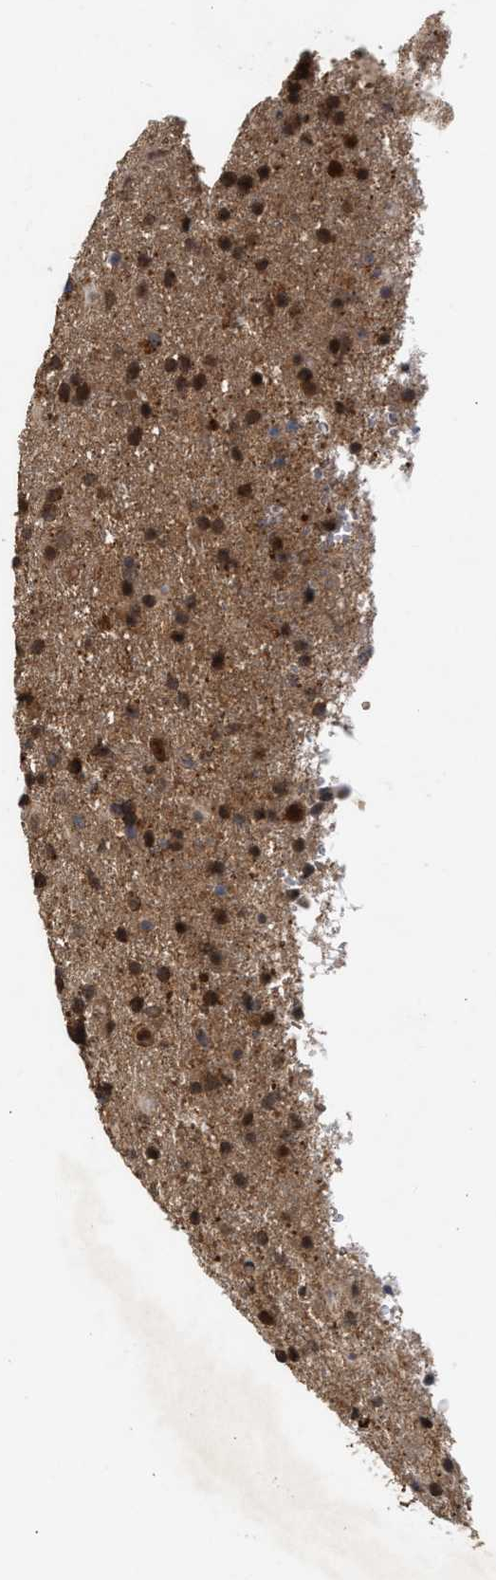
{"staining": {"intensity": "strong", "quantity": ">75%", "location": "cytoplasmic/membranous,nuclear"}, "tissue": "glioma", "cell_type": "Tumor cells", "image_type": "cancer", "snomed": [{"axis": "morphology", "description": "Glioma, malignant, Low grade"}, {"axis": "topography", "description": "Brain"}], "caption": "This is an image of IHC staining of malignant glioma (low-grade), which shows strong positivity in the cytoplasmic/membranous and nuclear of tumor cells.", "gene": "FITM1", "patient": {"sex": "male", "age": 65}}